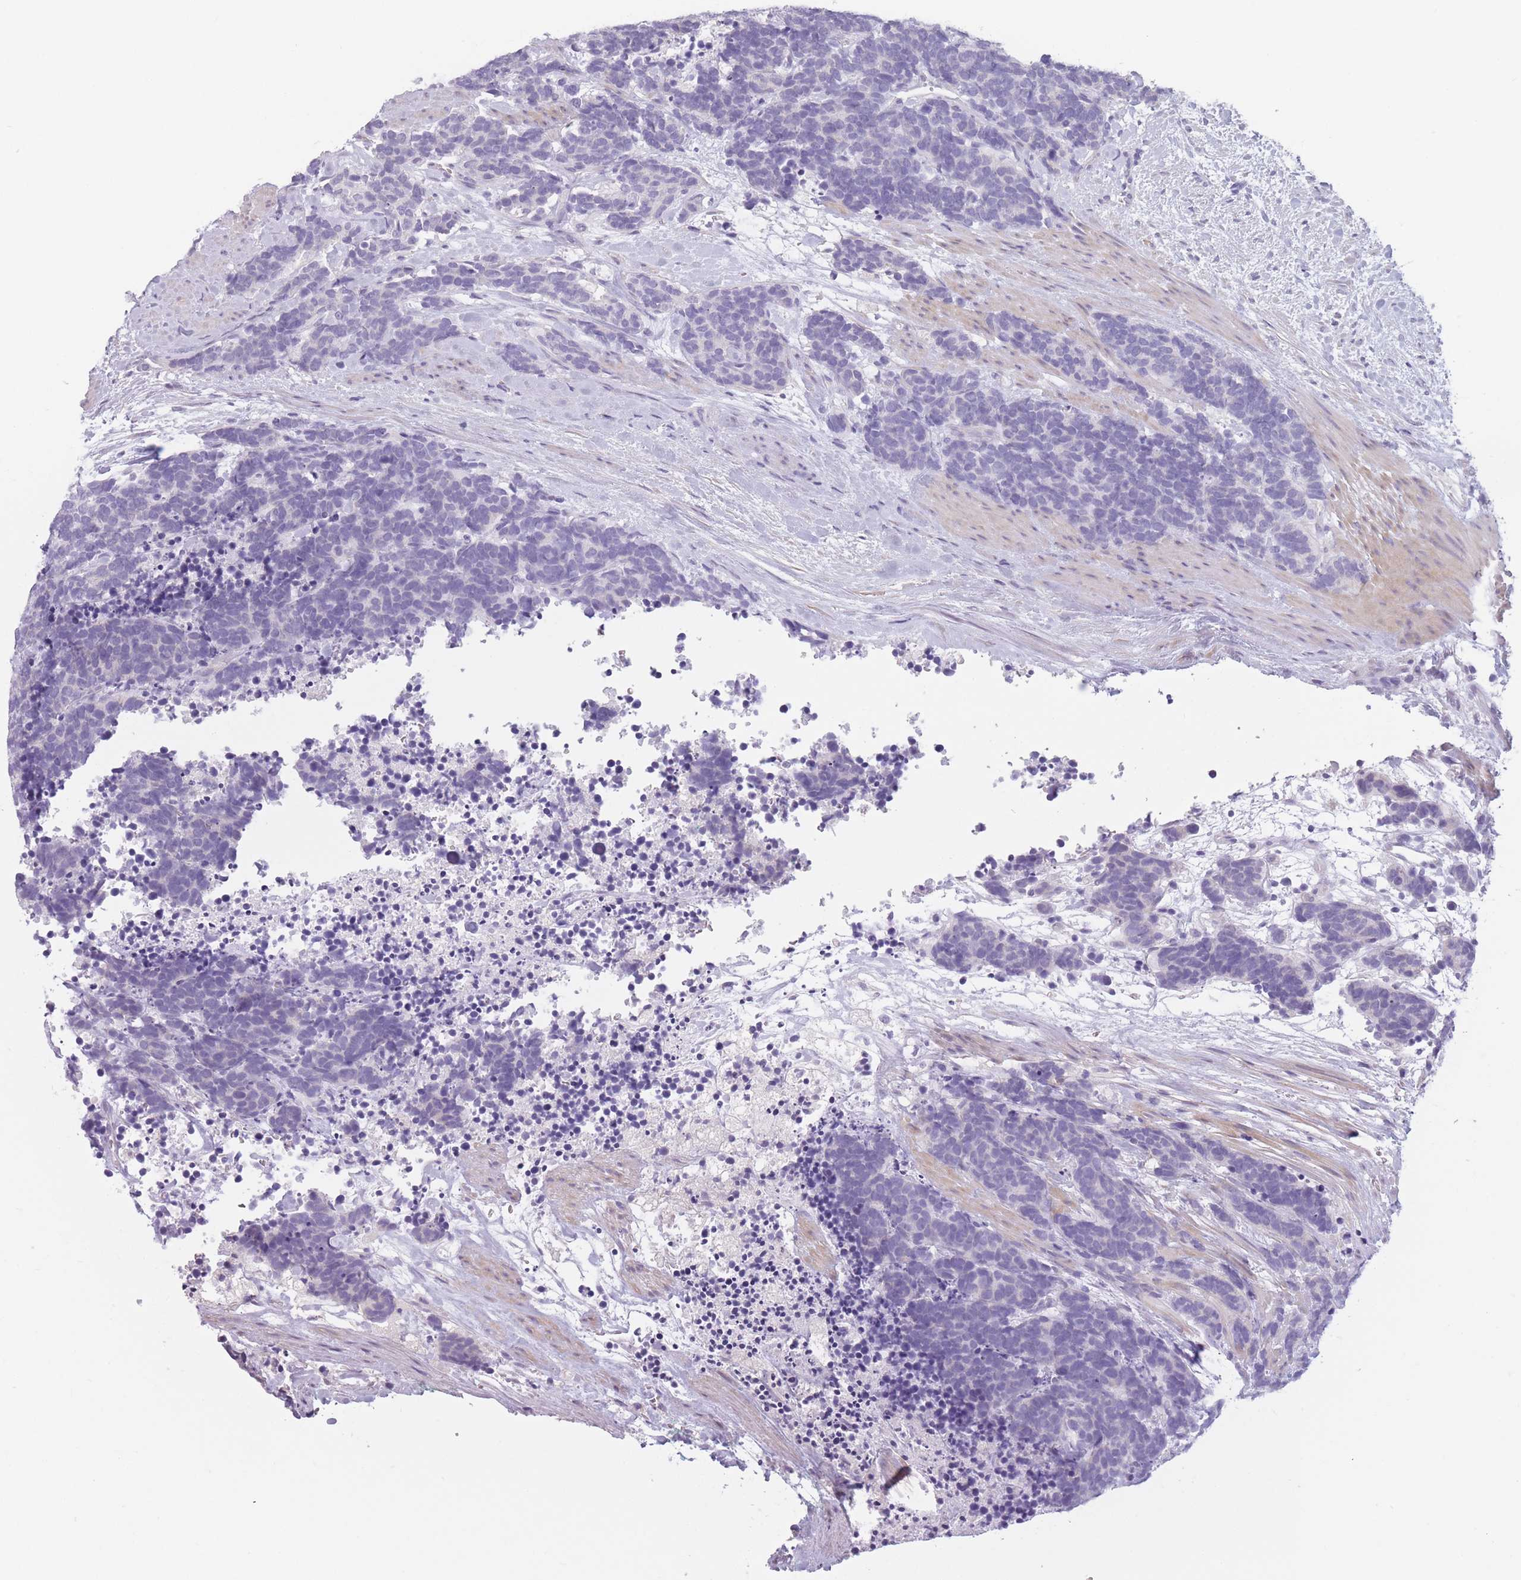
{"staining": {"intensity": "negative", "quantity": "none", "location": "none"}, "tissue": "carcinoid", "cell_type": "Tumor cells", "image_type": "cancer", "snomed": [{"axis": "morphology", "description": "Carcinoma, NOS"}, {"axis": "morphology", "description": "Carcinoid, malignant, NOS"}, {"axis": "topography", "description": "Prostate"}], "caption": "High magnification brightfield microscopy of carcinoid stained with DAB (3,3'-diaminobenzidine) (brown) and counterstained with hematoxylin (blue): tumor cells show no significant expression.", "gene": "TMEM236", "patient": {"sex": "male", "age": 57}}